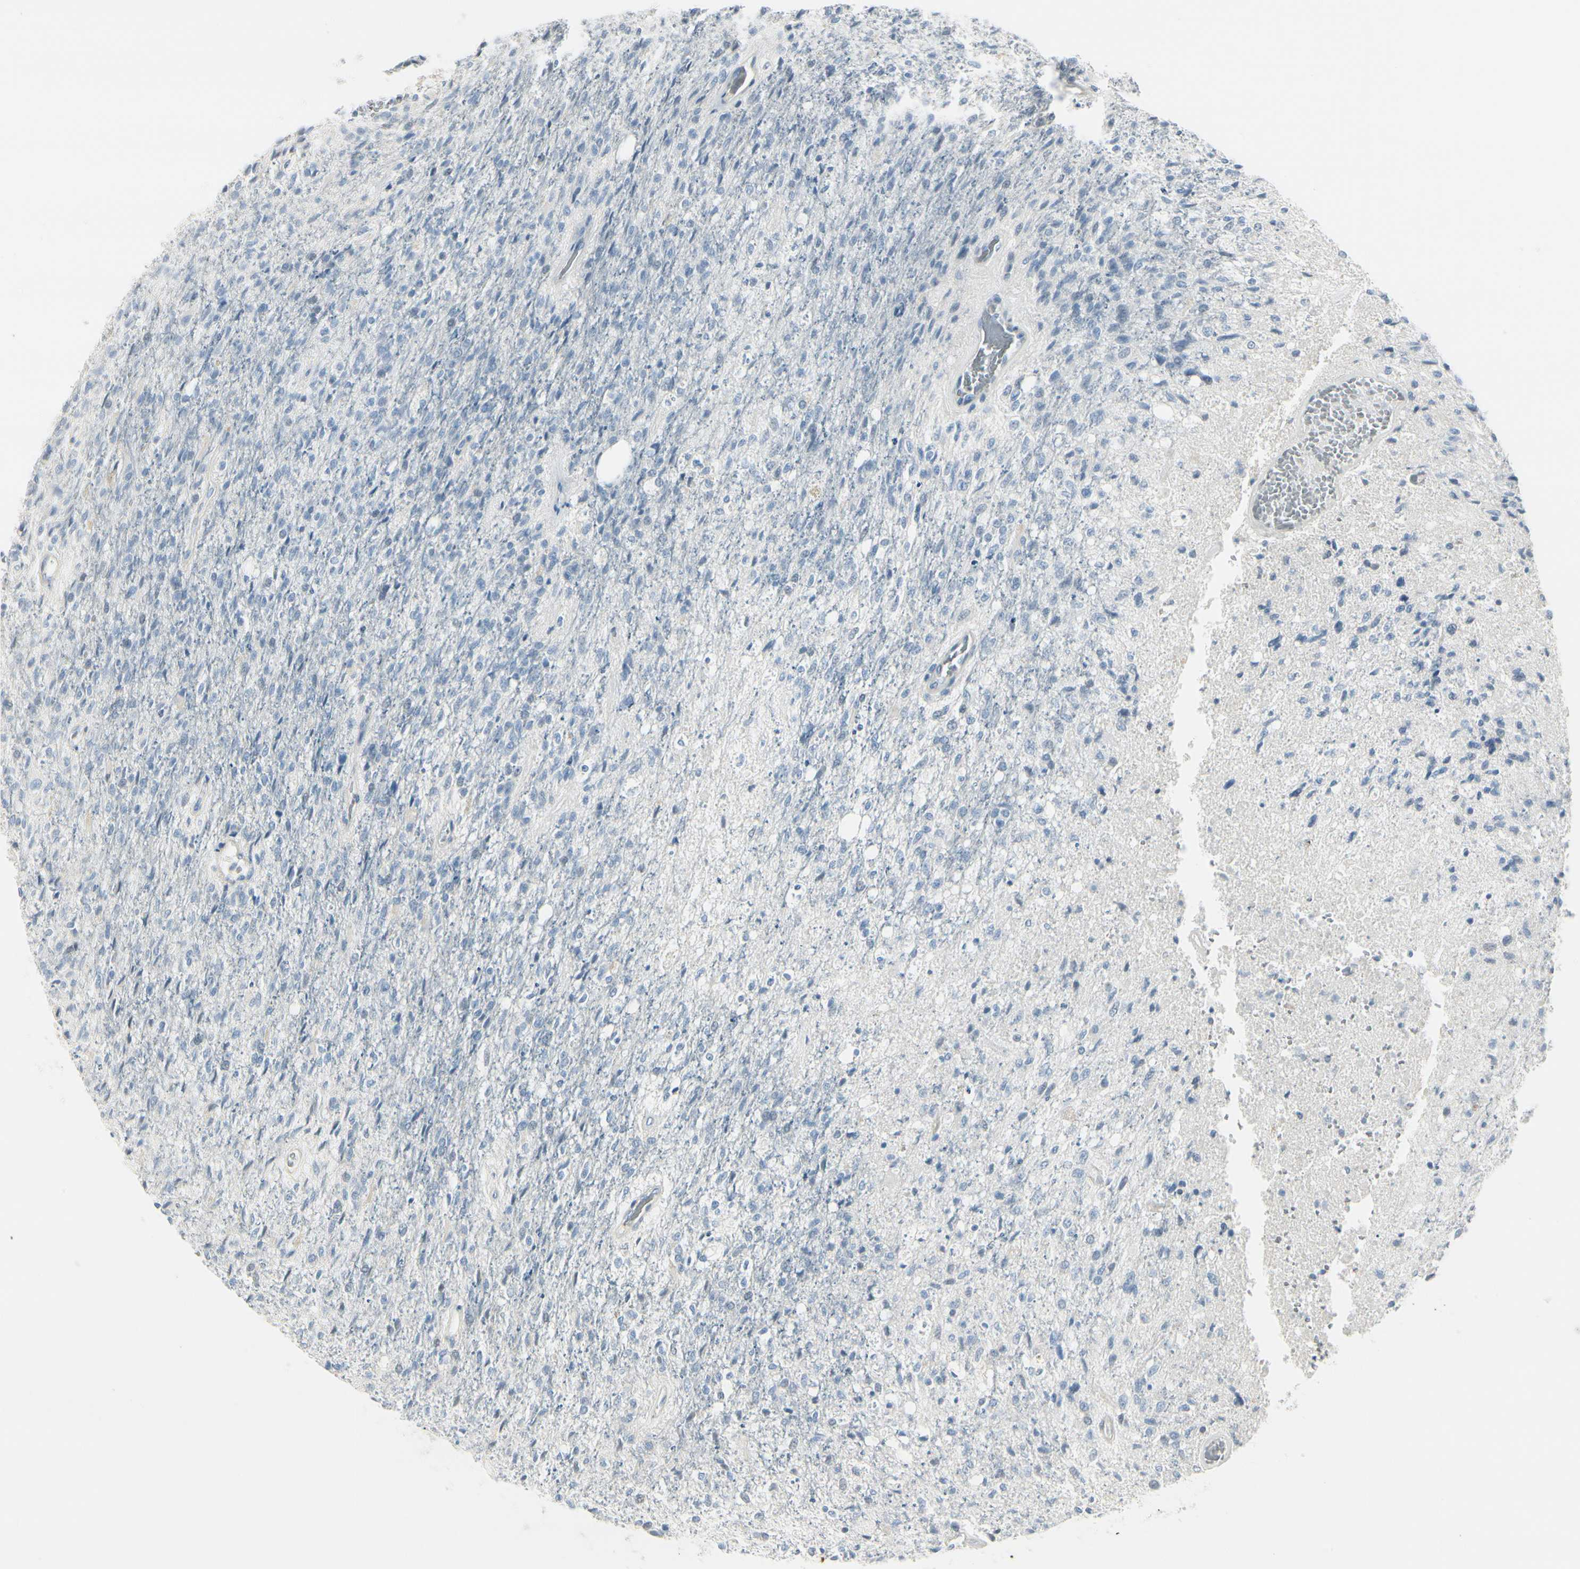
{"staining": {"intensity": "negative", "quantity": "none", "location": "none"}, "tissue": "glioma", "cell_type": "Tumor cells", "image_type": "cancer", "snomed": [{"axis": "morphology", "description": "Normal tissue, NOS"}, {"axis": "morphology", "description": "Glioma, malignant, High grade"}, {"axis": "topography", "description": "Cerebral cortex"}], "caption": "High power microscopy micrograph of an immunohistochemistry histopathology image of glioma, revealing no significant positivity in tumor cells.", "gene": "CDHR5", "patient": {"sex": "male", "age": 77}}